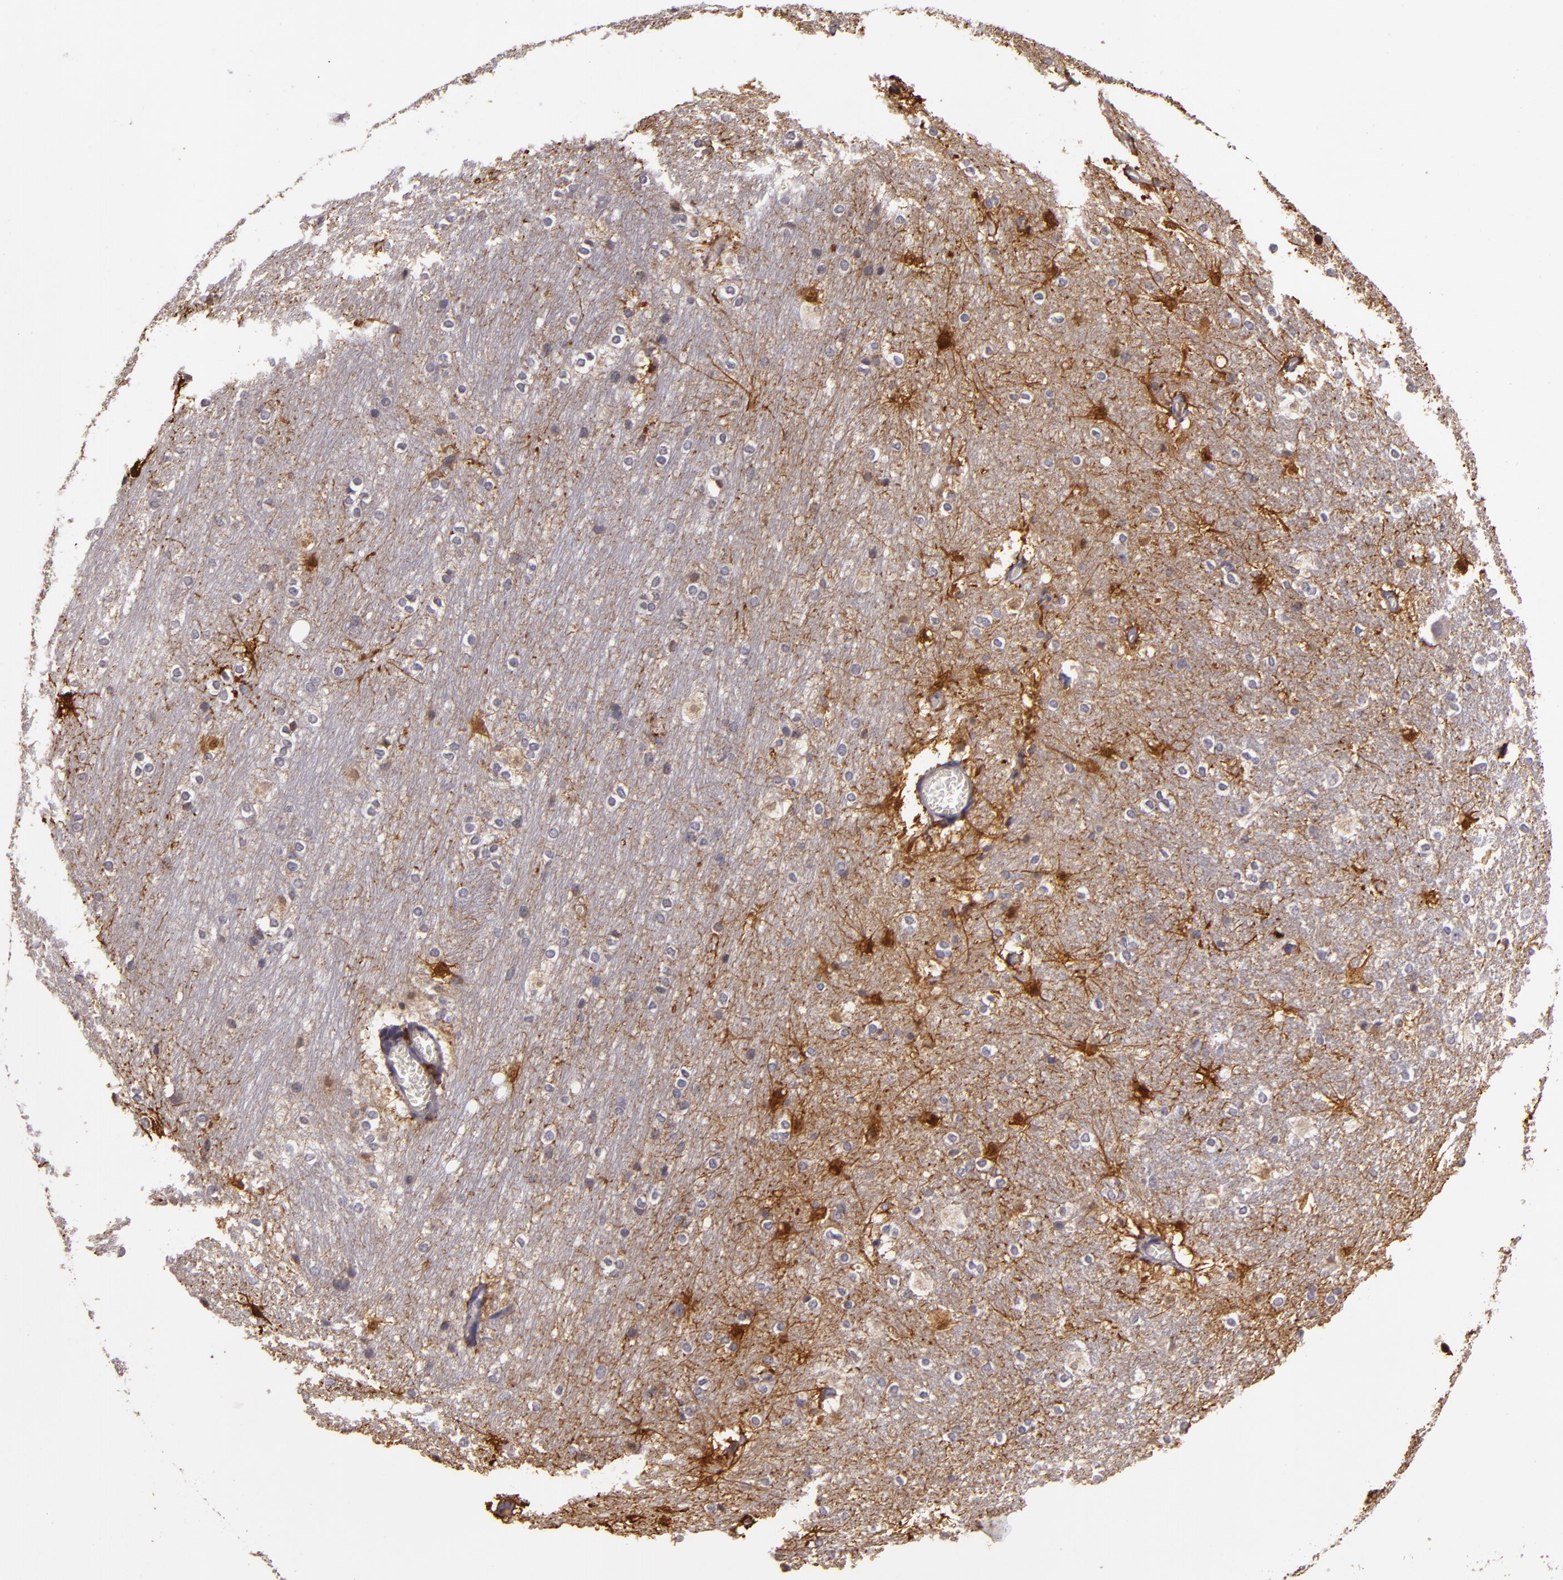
{"staining": {"intensity": "negative", "quantity": "none", "location": "none"}, "tissue": "hippocampus", "cell_type": "Glial cells", "image_type": "normal", "snomed": [{"axis": "morphology", "description": "Normal tissue, NOS"}, {"axis": "topography", "description": "Hippocampus"}], "caption": "The micrograph exhibits no staining of glial cells in benign hippocampus.", "gene": "SLC9A3R1", "patient": {"sex": "female", "age": 19}}